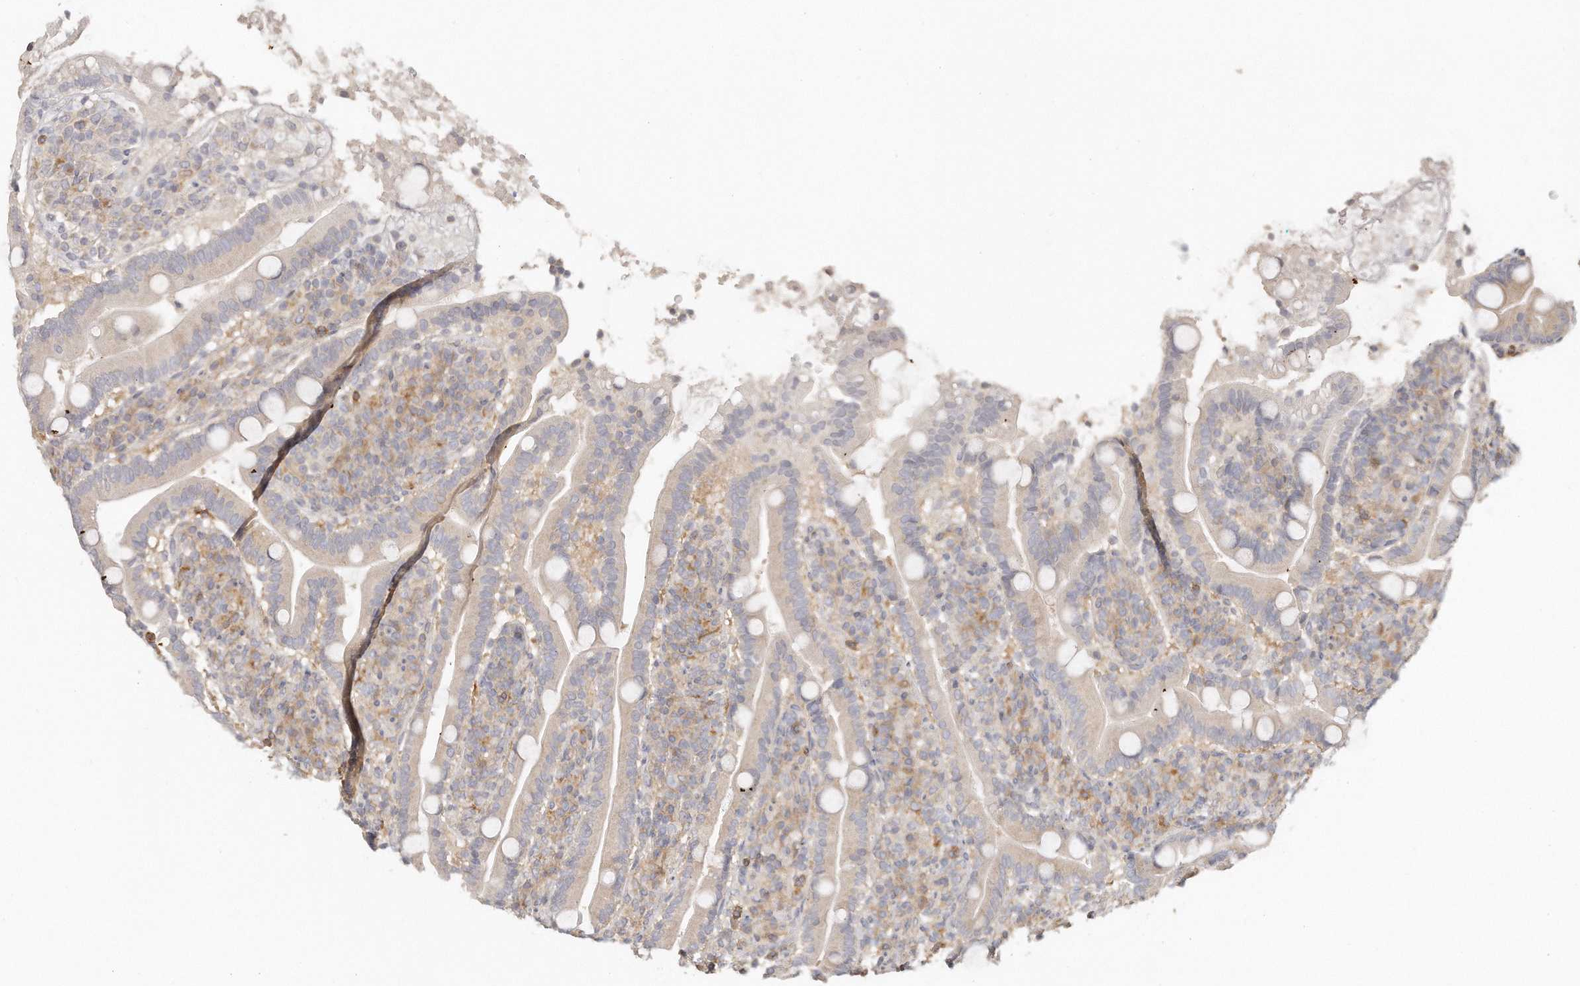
{"staining": {"intensity": "moderate", "quantity": "25%-75%", "location": "cytoplasmic/membranous"}, "tissue": "duodenum", "cell_type": "Glandular cells", "image_type": "normal", "snomed": [{"axis": "morphology", "description": "Normal tissue, NOS"}, {"axis": "topography", "description": "Duodenum"}], "caption": "A micrograph showing moderate cytoplasmic/membranous staining in approximately 25%-75% of glandular cells in unremarkable duodenum, as visualized by brown immunohistochemical staining.", "gene": "TTLL4", "patient": {"sex": "male", "age": 35}}